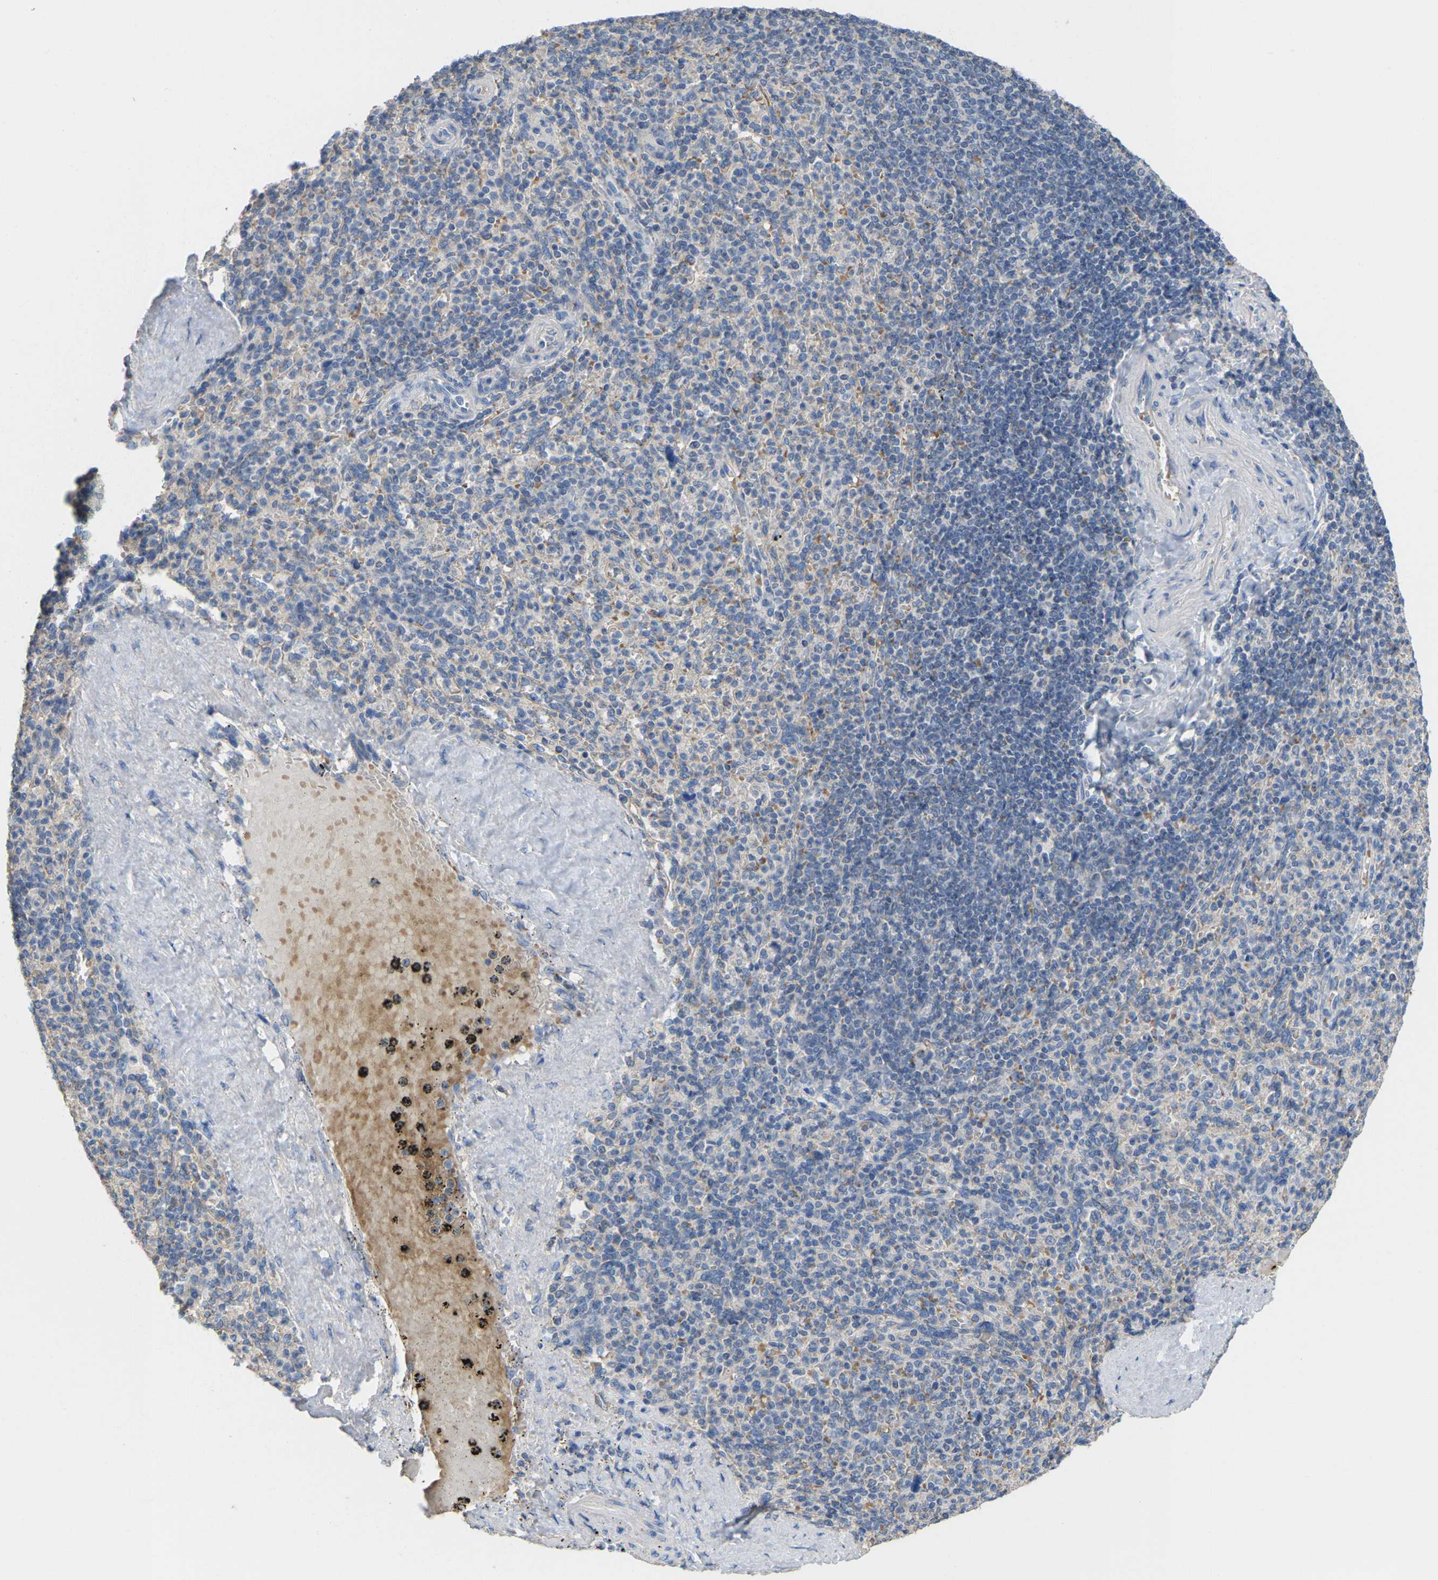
{"staining": {"intensity": "moderate", "quantity": "<25%", "location": "cytoplasmic/membranous"}, "tissue": "spleen", "cell_type": "Cells in red pulp", "image_type": "normal", "snomed": [{"axis": "morphology", "description": "Normal tissue, NOS"}, {"axis": "topography", "description": "Spleen"}], "caption": "A photomicrograph showing moderate cytoplasmic/membranous positivity in approximately <25% of cells in red pulp in benign spleen, as visualized by brown immunohistochemical staining.", "gene": "SERPINB5", "patient": {"sex": "male", "age": 36}}